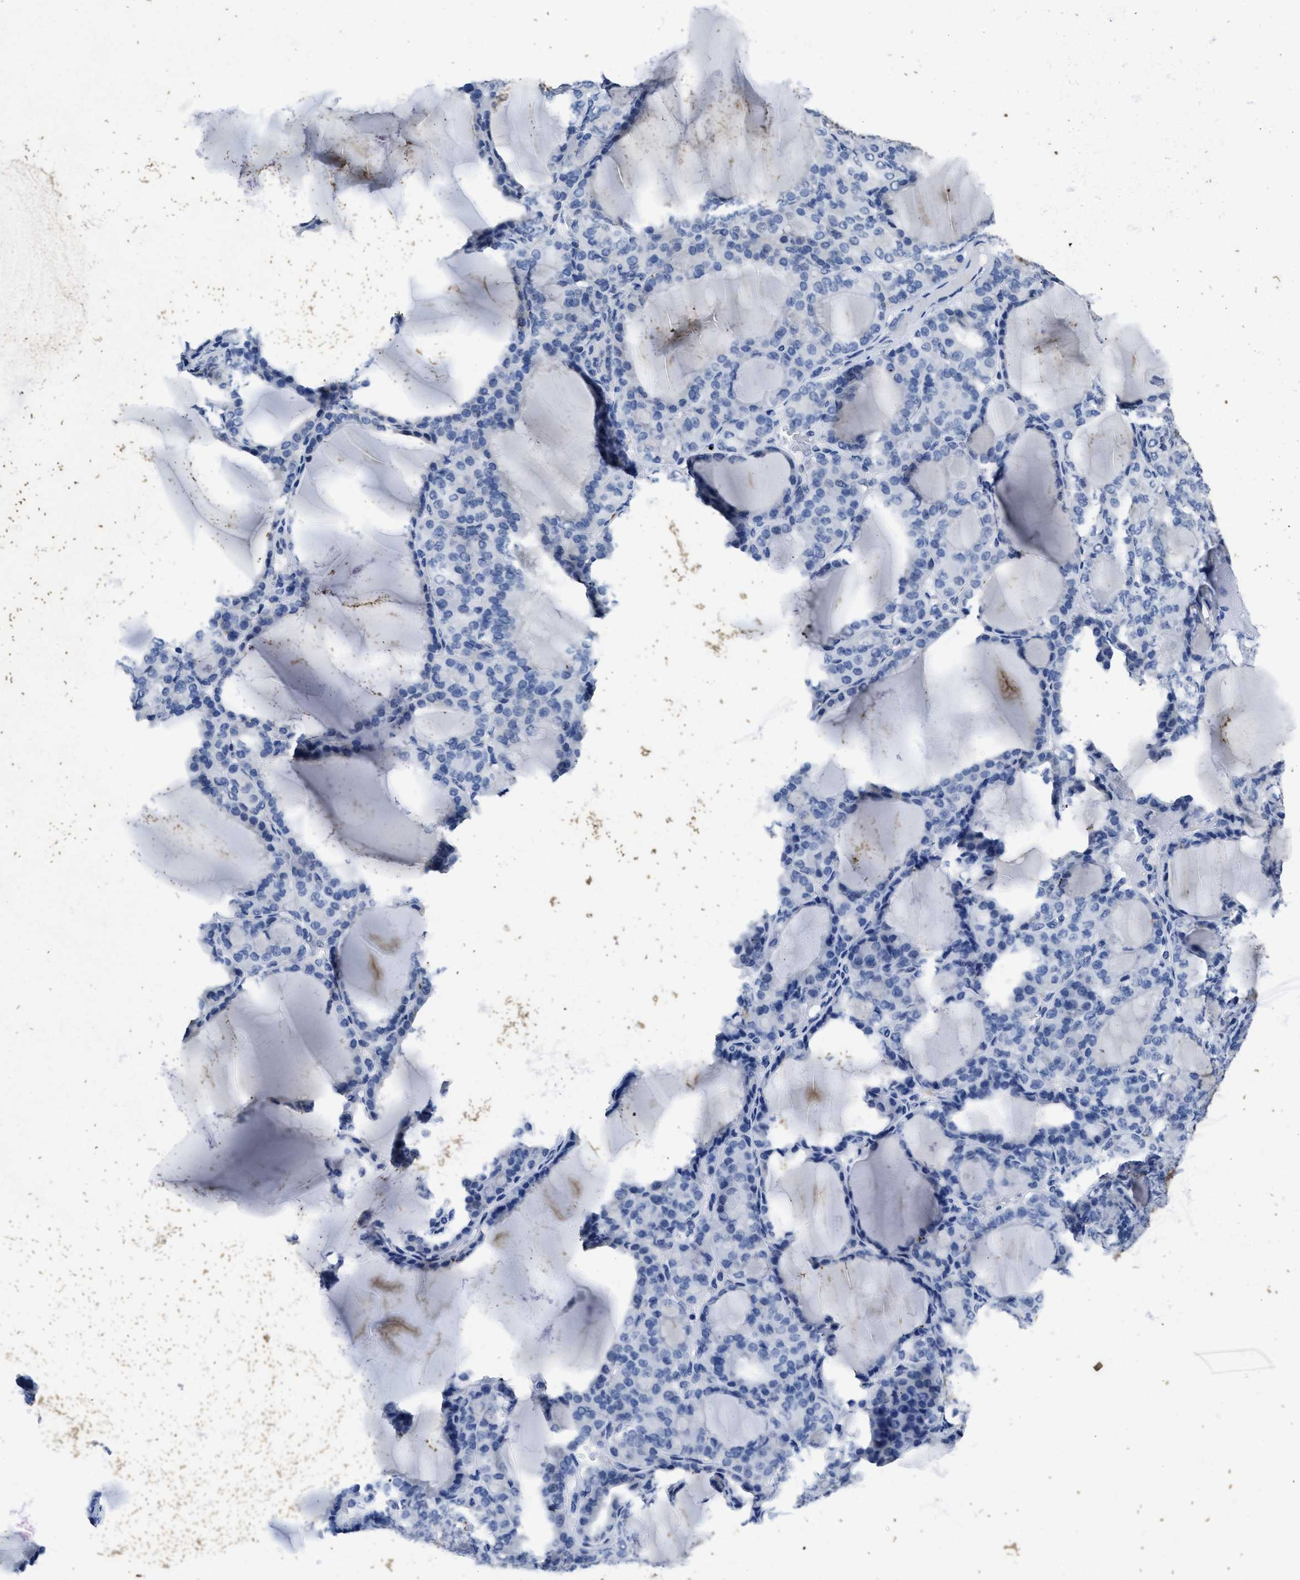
{"staining": {"intensity": "negative", "quantity": "none", "location": "none"}, "tissue": "thyroid gland", "cell_type": "Glandular cells", "image_type": "normal", "snomed": [{"axis": "morphology", "description": "Normal tissue, NOS"}, {"axis": "topography", "description": "Thyroid gland"}], "caption": "Benign thyroid gland was stained to show a protein in brown. There is no significant expression in glandular cells. (DAB (3,3'-diaminobenzidine) immunohistochemistry, high magnification).", "gene": "ITGA2B", "patient": {"sex": "female", "age": 28}}